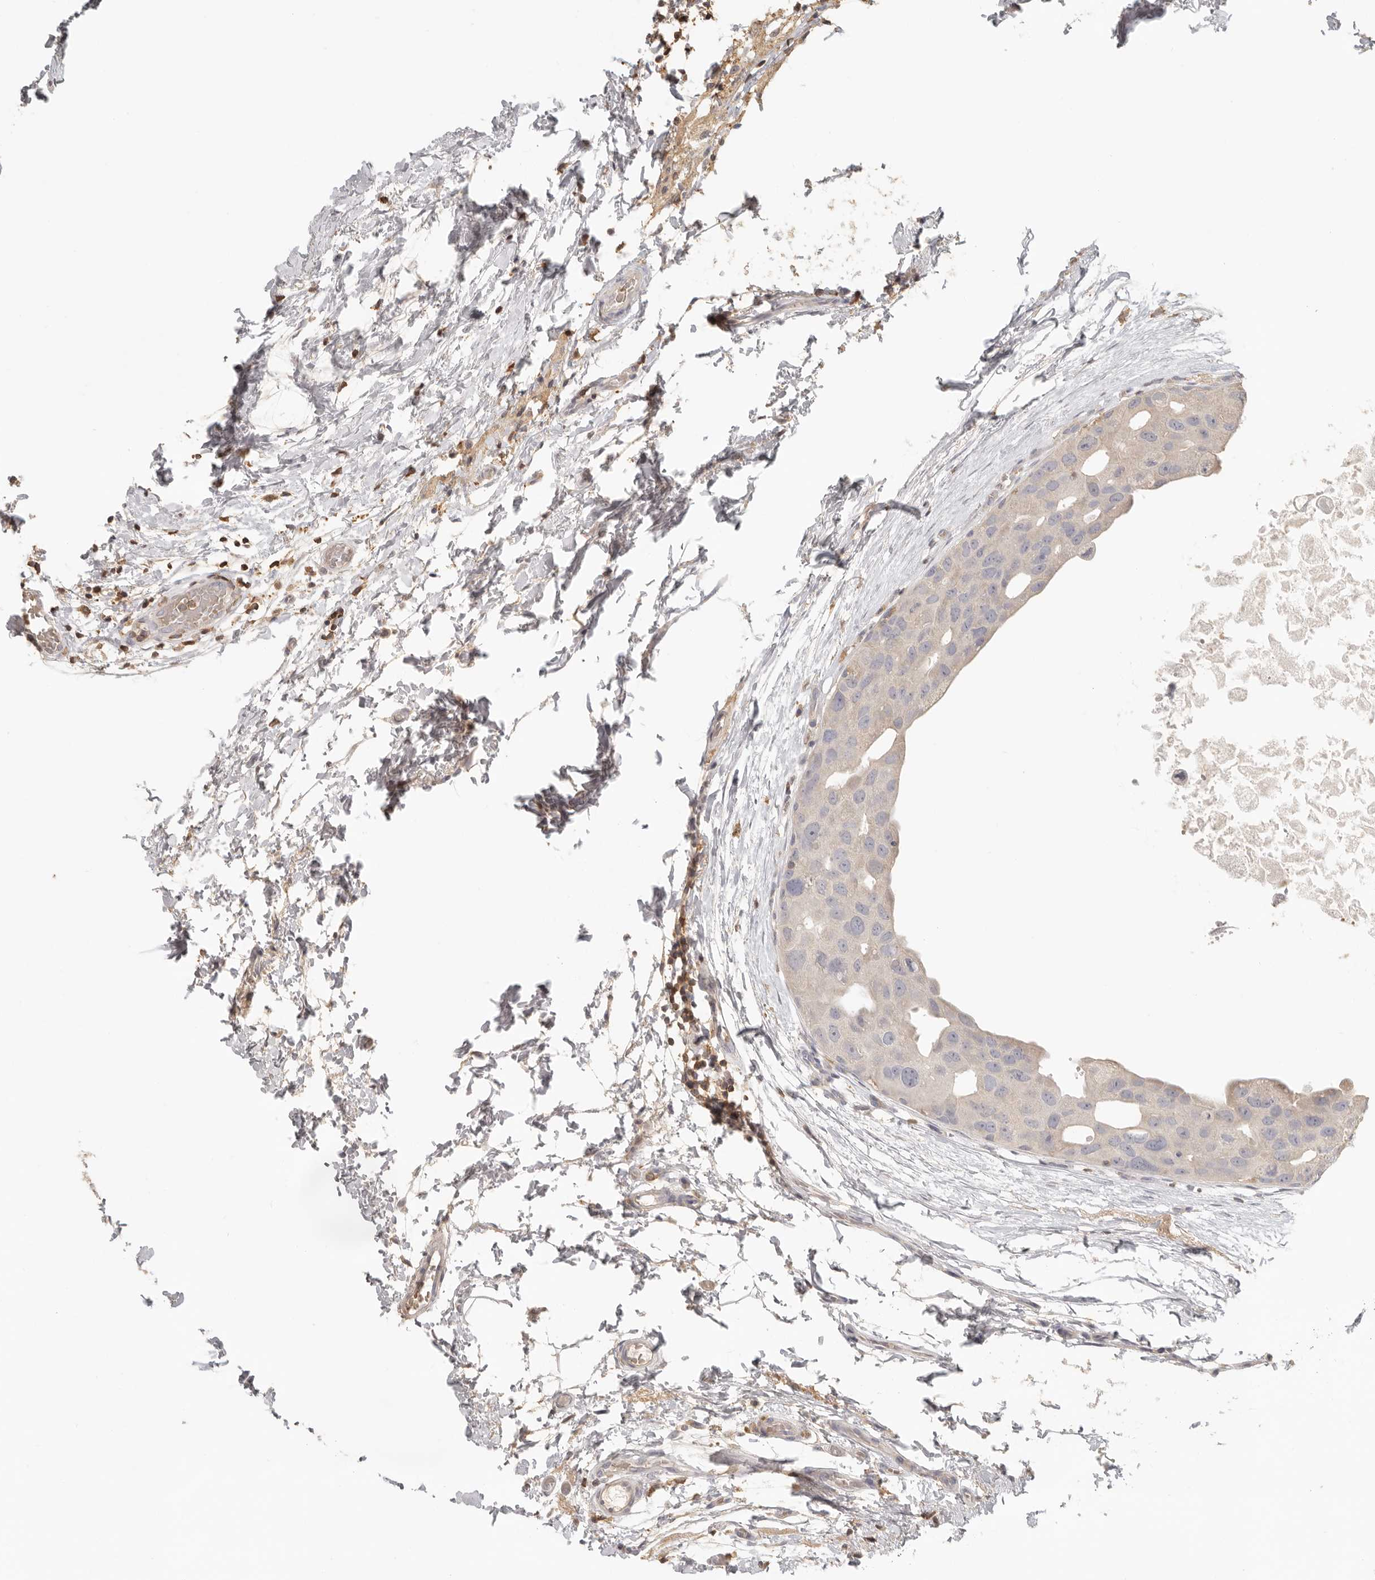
{"staining": {"intensity": "negative", "quantity": "none", "location": "none"}, "tissue": "breast cancer", "cell_type": "Tumor cells", "image_type": "cancer", "snomed": [{"axis": "morphology", "description": "Duct carcinoma"}, {"axis": "topography", "description": "Breast"}], "caption": "Immunohistochemistry (IHC) of human breast infiltrating ductal carcinoma displays no staining in tumor cells.", "gene": "CSK", "patient": {"sex": "female", "age": 62}}